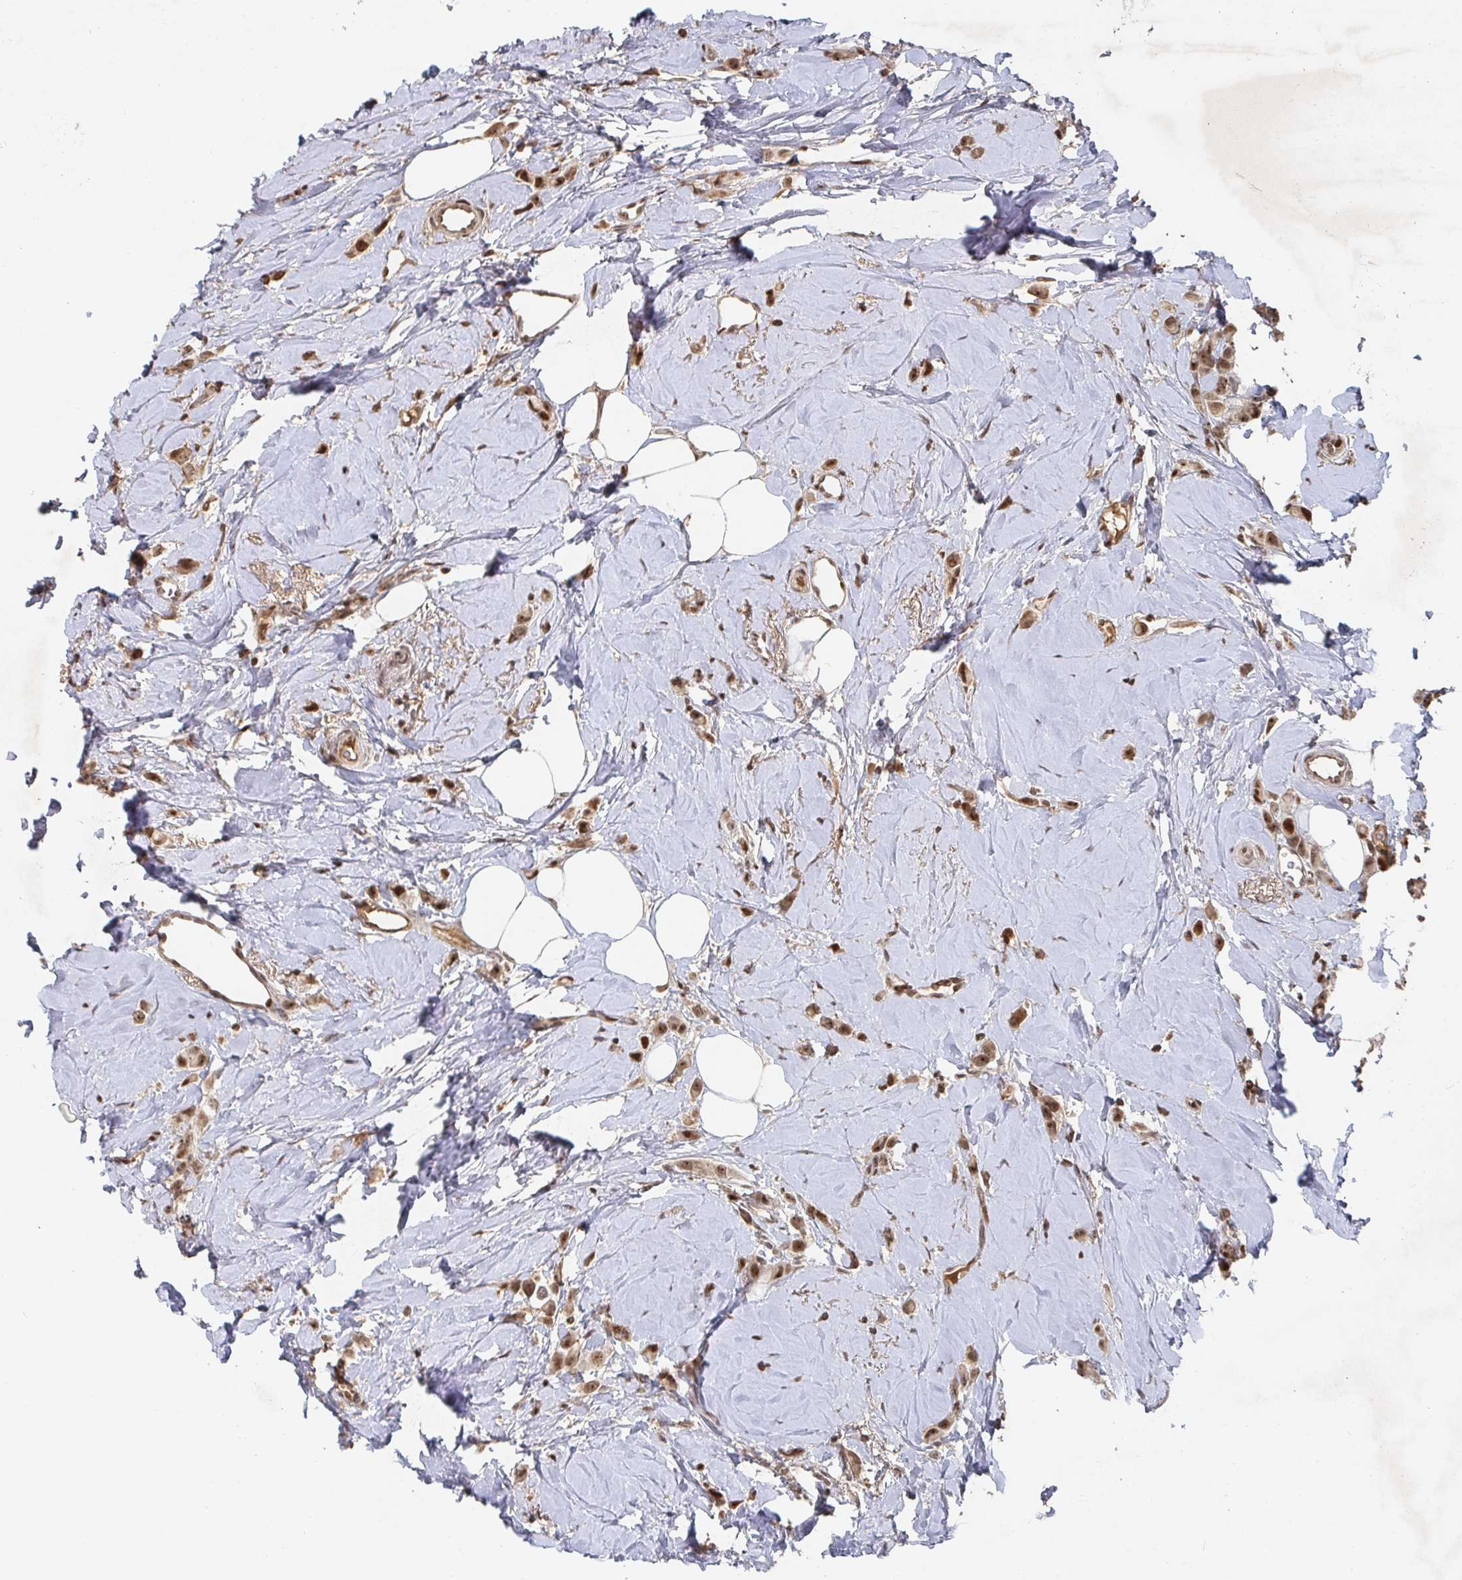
{"staining": {"intensity": "moderate", "quantity": ">75%", "location": "nuclear"}, "tissue": "breast cancer", "cell_type": "Tumor cells", "image_type": "cancer", "snomed": [{"axis": "morphology", "description": "Lobular carcinoma"}, {"axis": "topography", "description": "Breast"}], "caption": "Immunohistochemical staining of breast cancer (lobular carcinoma) exhibits medium levels of moderate nuclear staining in approximately >75% of tumor cells.", "gene": "ZDHHC12", "patient": {"sex": "female", "age": 66}}